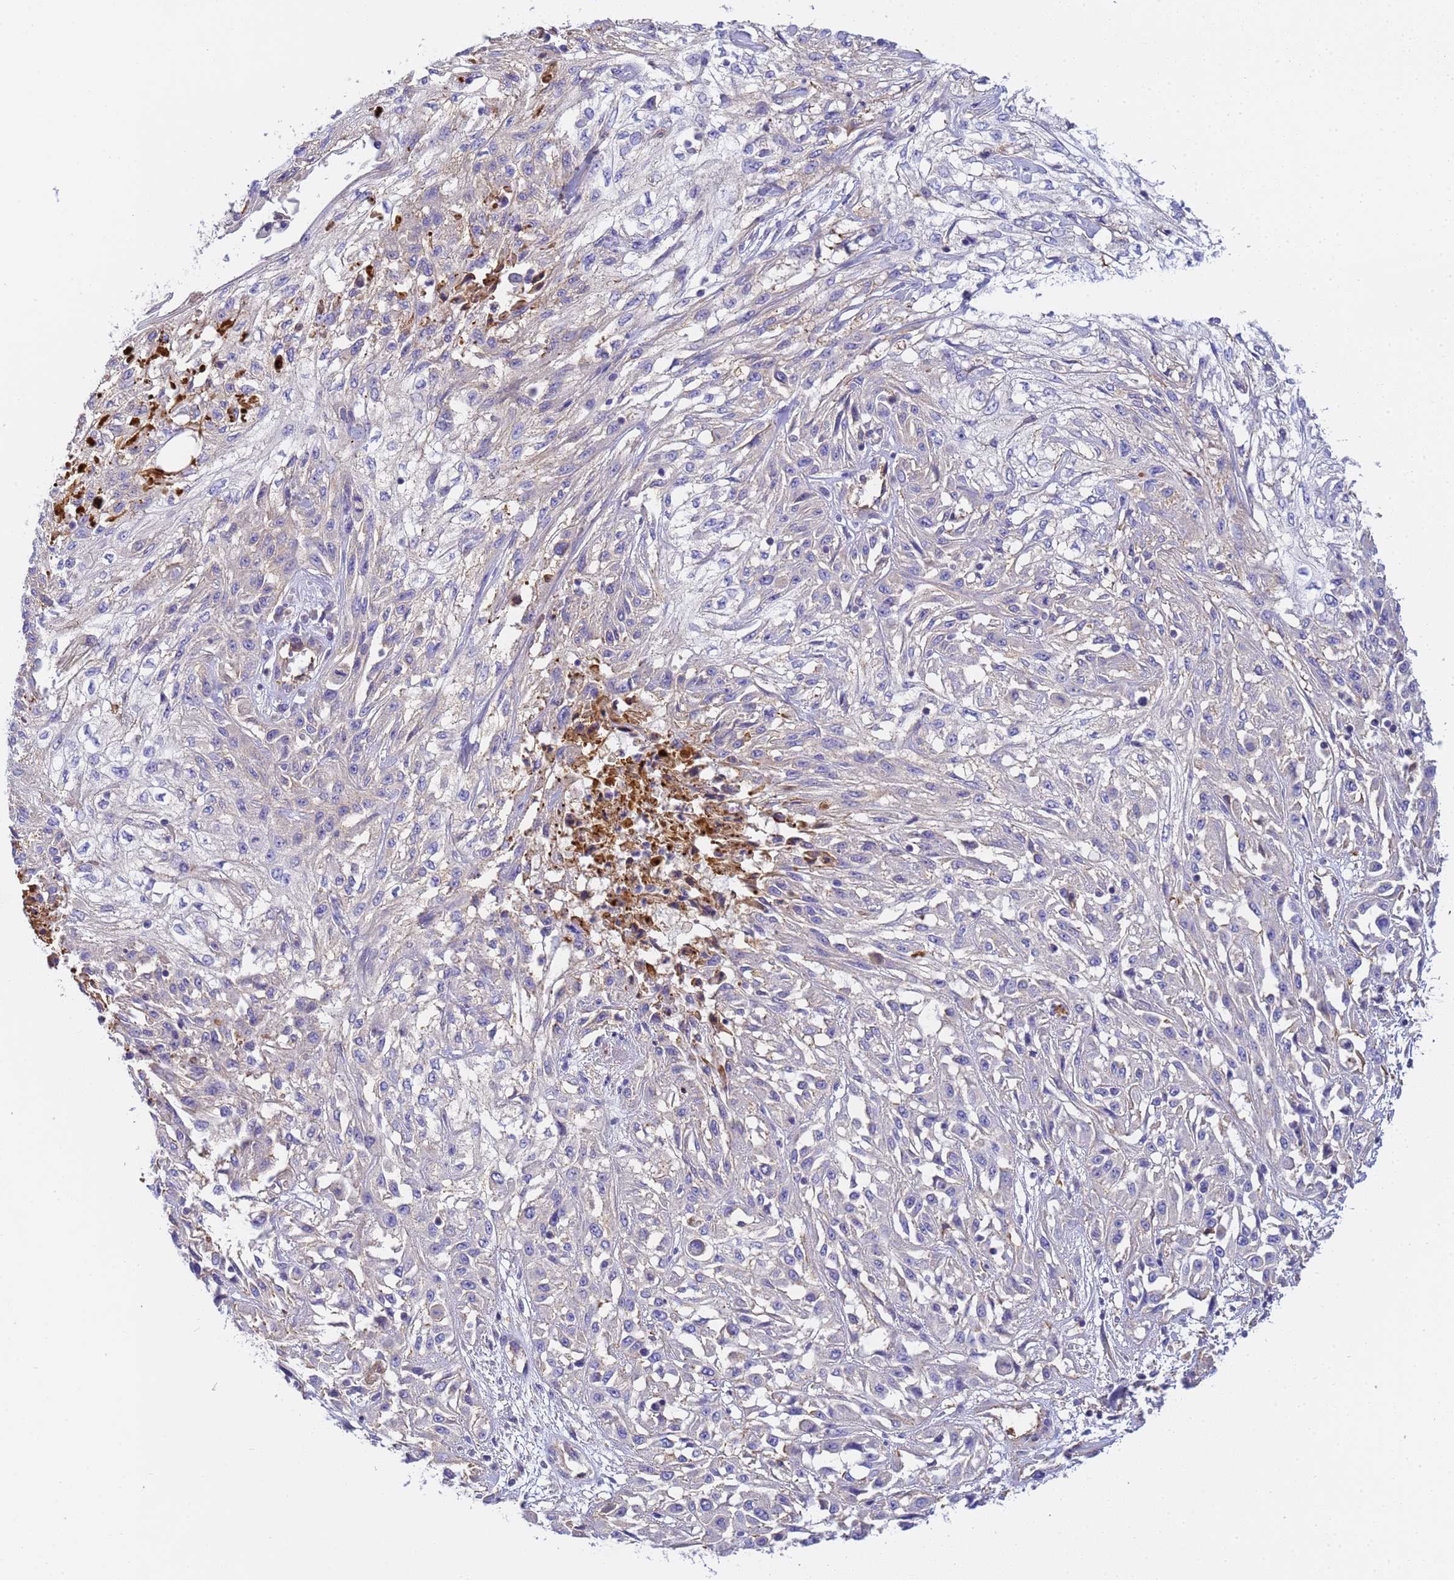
{"staining": {"intensity": "negative", "quantity": "none", "location": "none"}, "tissue": "skin cancer", "cell_type": "Tumor cells", "image_type": "cancer", "snomed": [{"axis": "morphology", "description": "Squamous cell carcinoma, NOS"}, {"axis": "morphology", "description": "Squamous cell carcinoma, metastatic, NOS"}, {"axis": "topography", "description": "Skin"}, {"axis": "topography", "description": "Lymph node"}], "caption": "Image shows no protein staining in tumor cells of metastatic squamous cell carcinoma (skin) tissue.", "gene": "MYL12A", "patient": {"sex": "male", "age": 75}}